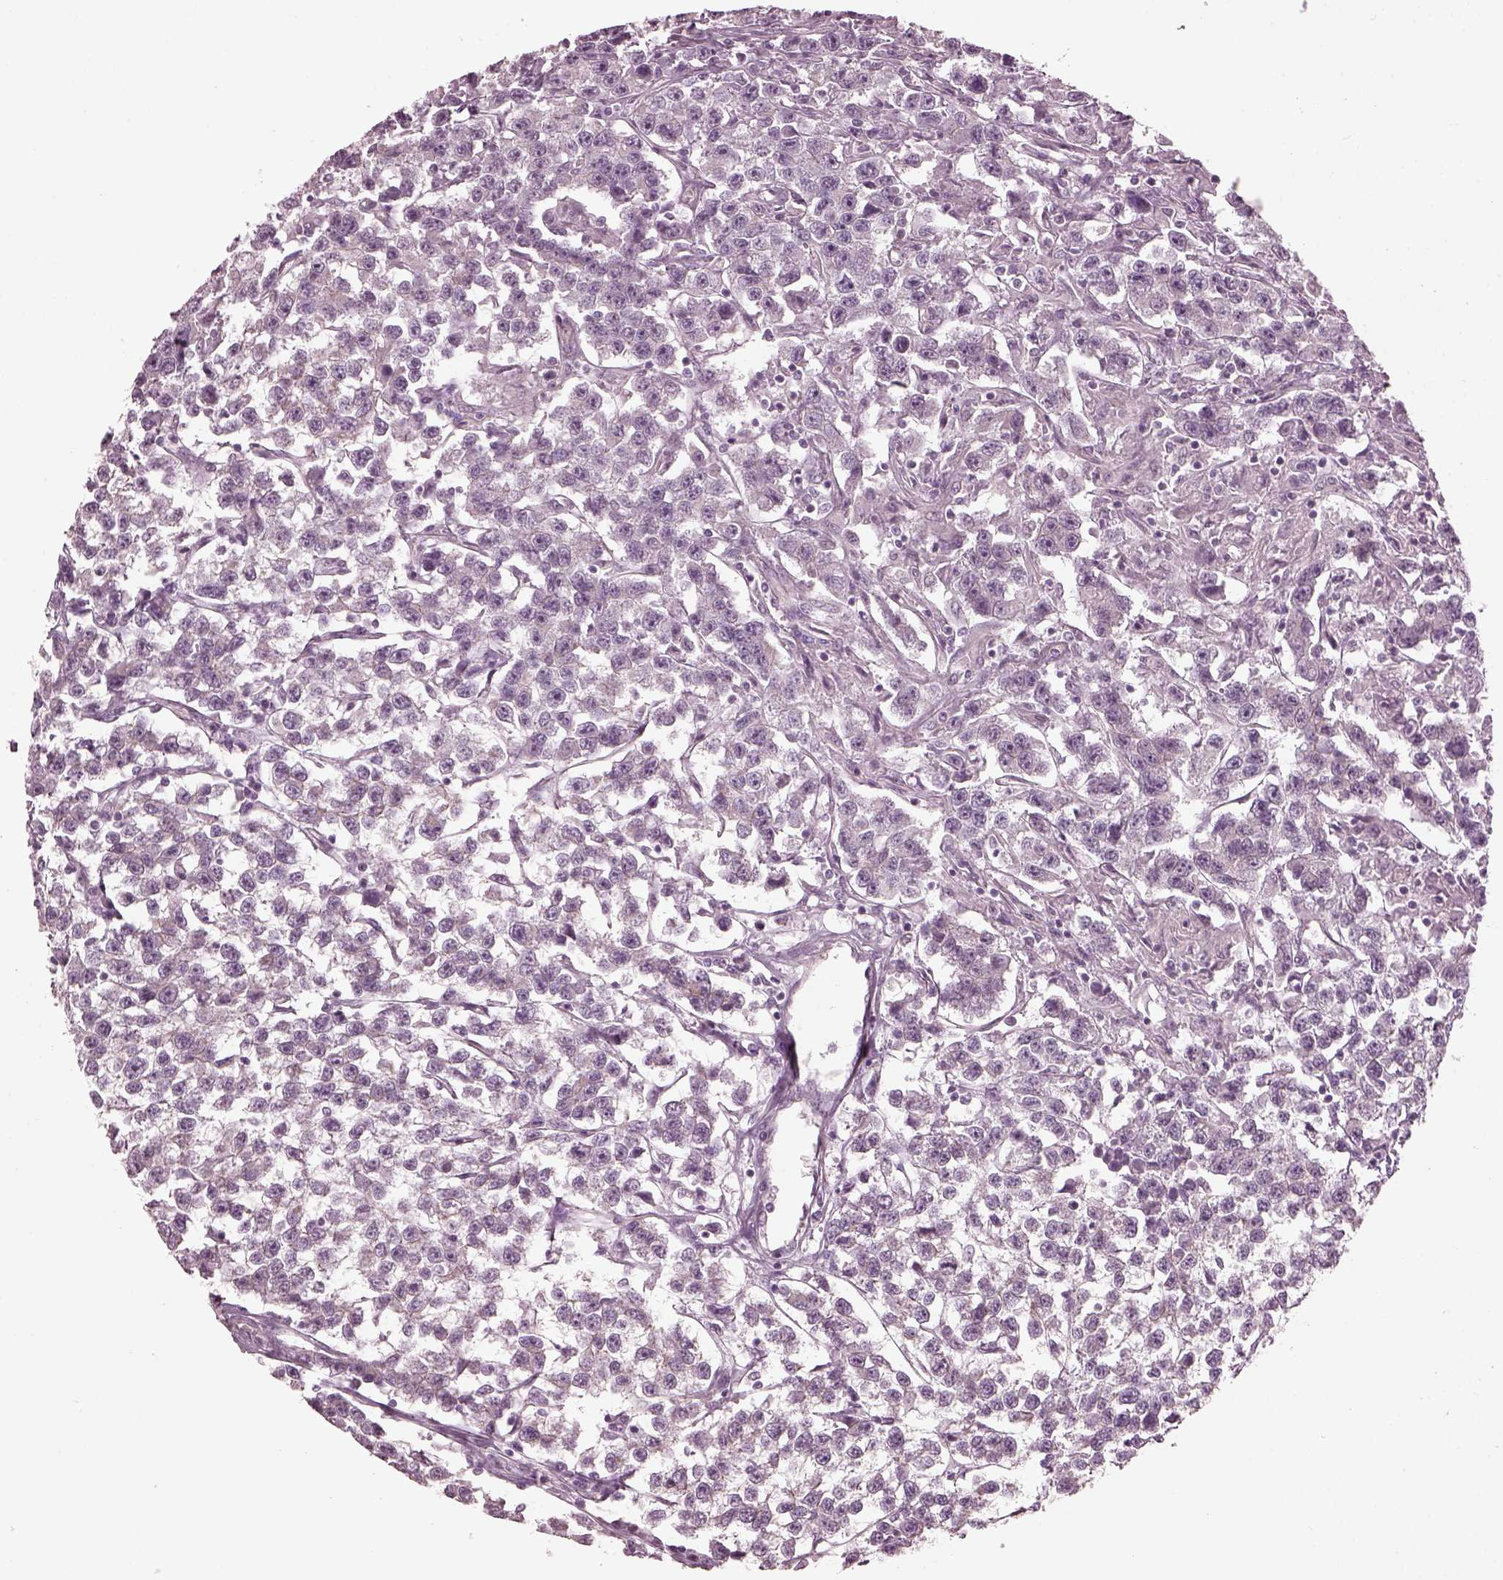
{"staining": {"intensity": "negative", "quantity": "none", "location": "none"}, "tissue": "testis cancer", "cell_type": "Tumor cells", "image_type": "cancer", "snomed": [{"axis": "morphology", "description": "Seminoma, NOS"}, {"axis": "topography", "description": "Testis"}], "caption": "Immunohistochemical staining of testis seminoma exhibits no significant staining in tumor cells. (Stains: DAB (3,3'-diaminobenzidine) immunohistochemistry with hematoxylin counter stain, Microscopy: brightfield microscopy at high magnification).", "gene": "ODAD1", "patient": {"sex": "male", "age": 59}}